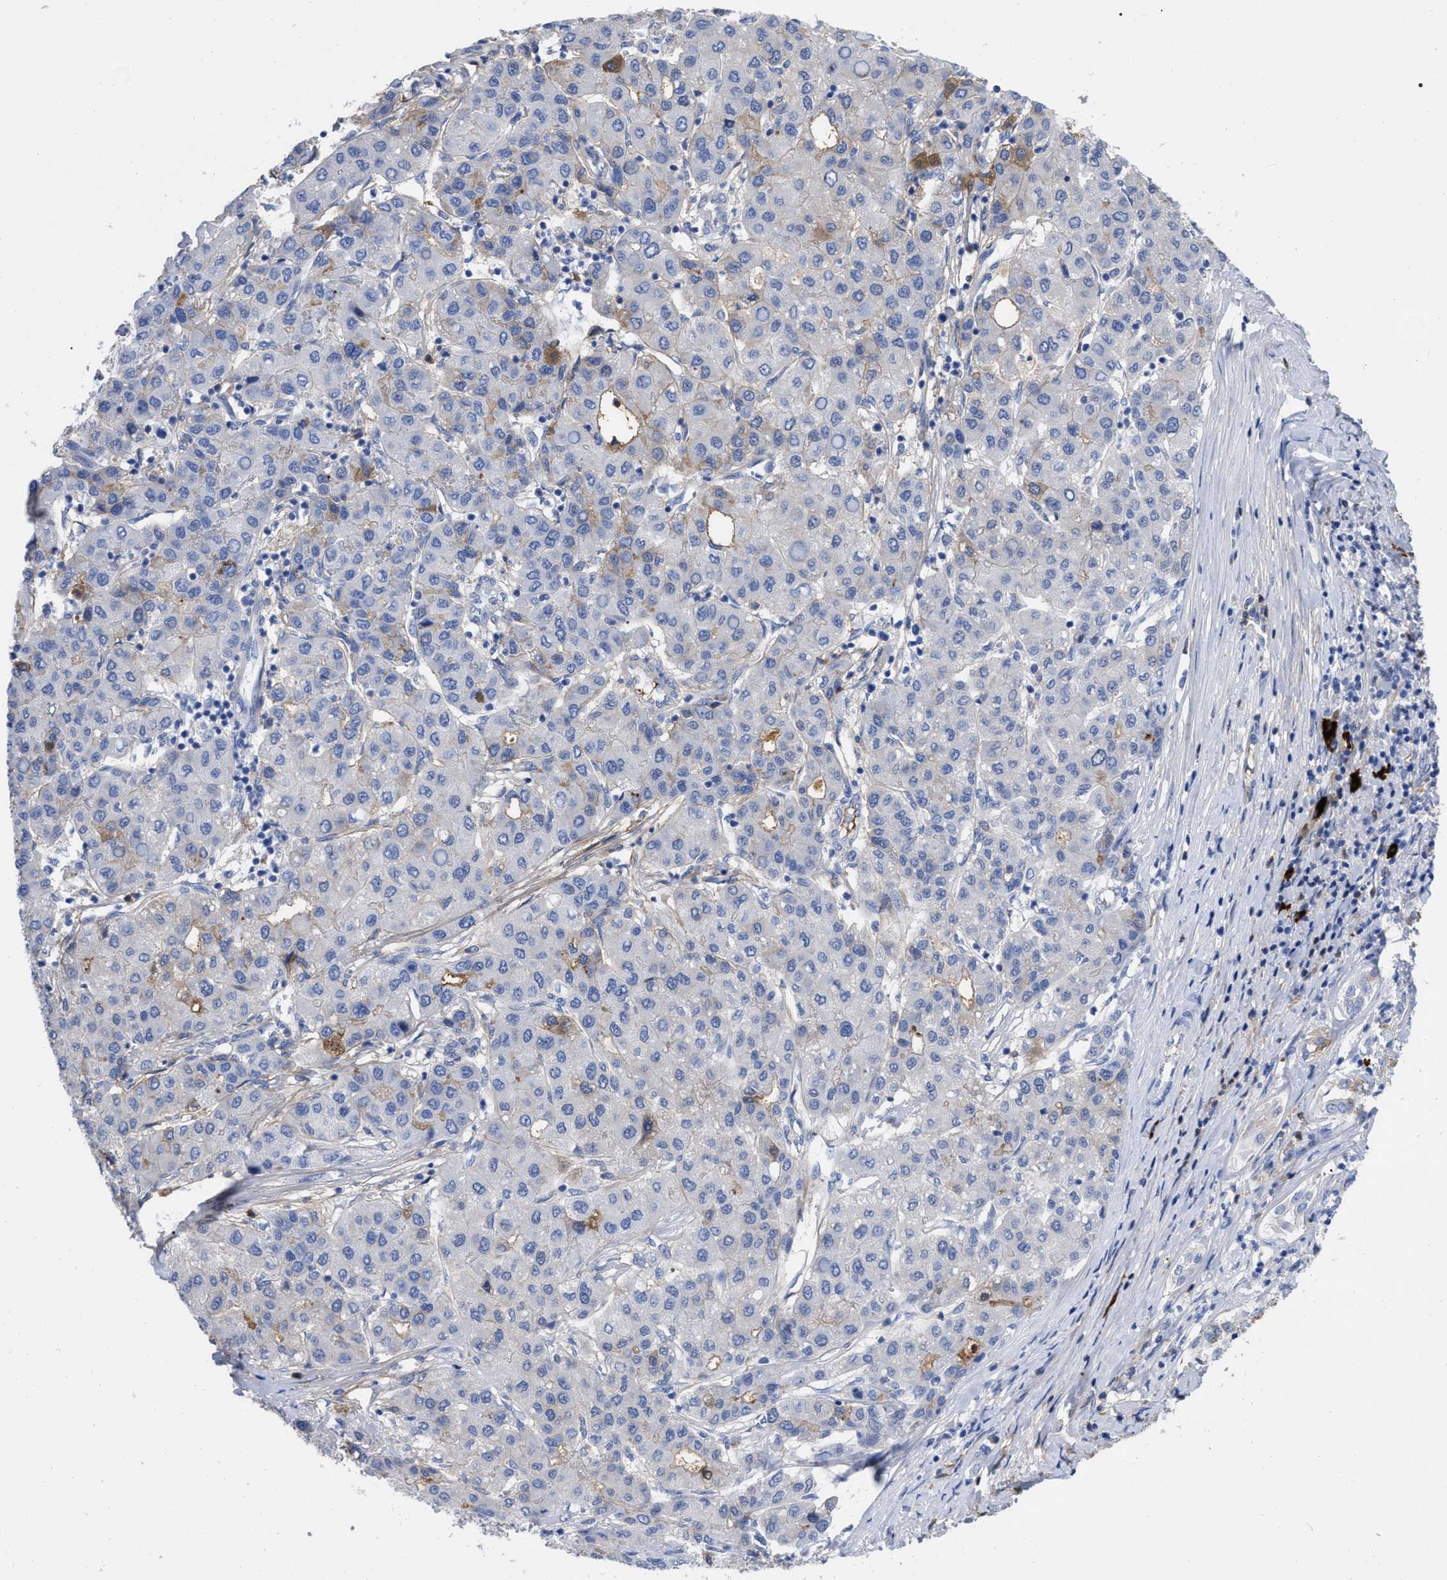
{"staining": {"intensity": "negative", "quantity": "none", "location": "none"}, "tissue": "liver cancer", "cell_type": "Tumor cells", "image_type": "cancer", "snomed": [{"axis": "morphology", "description": "Carcinoma, Hepatocellular, NOS"}, {"axis": "topography", "description": "Liver"}], "caption": "Tumor cells show no significant positivity in liver cancer. (DAB immunohistochemistry with hematoxylin counter stain).", "gene": "IGHV5-51", "patient": {"sex": "male", "age": 65}}